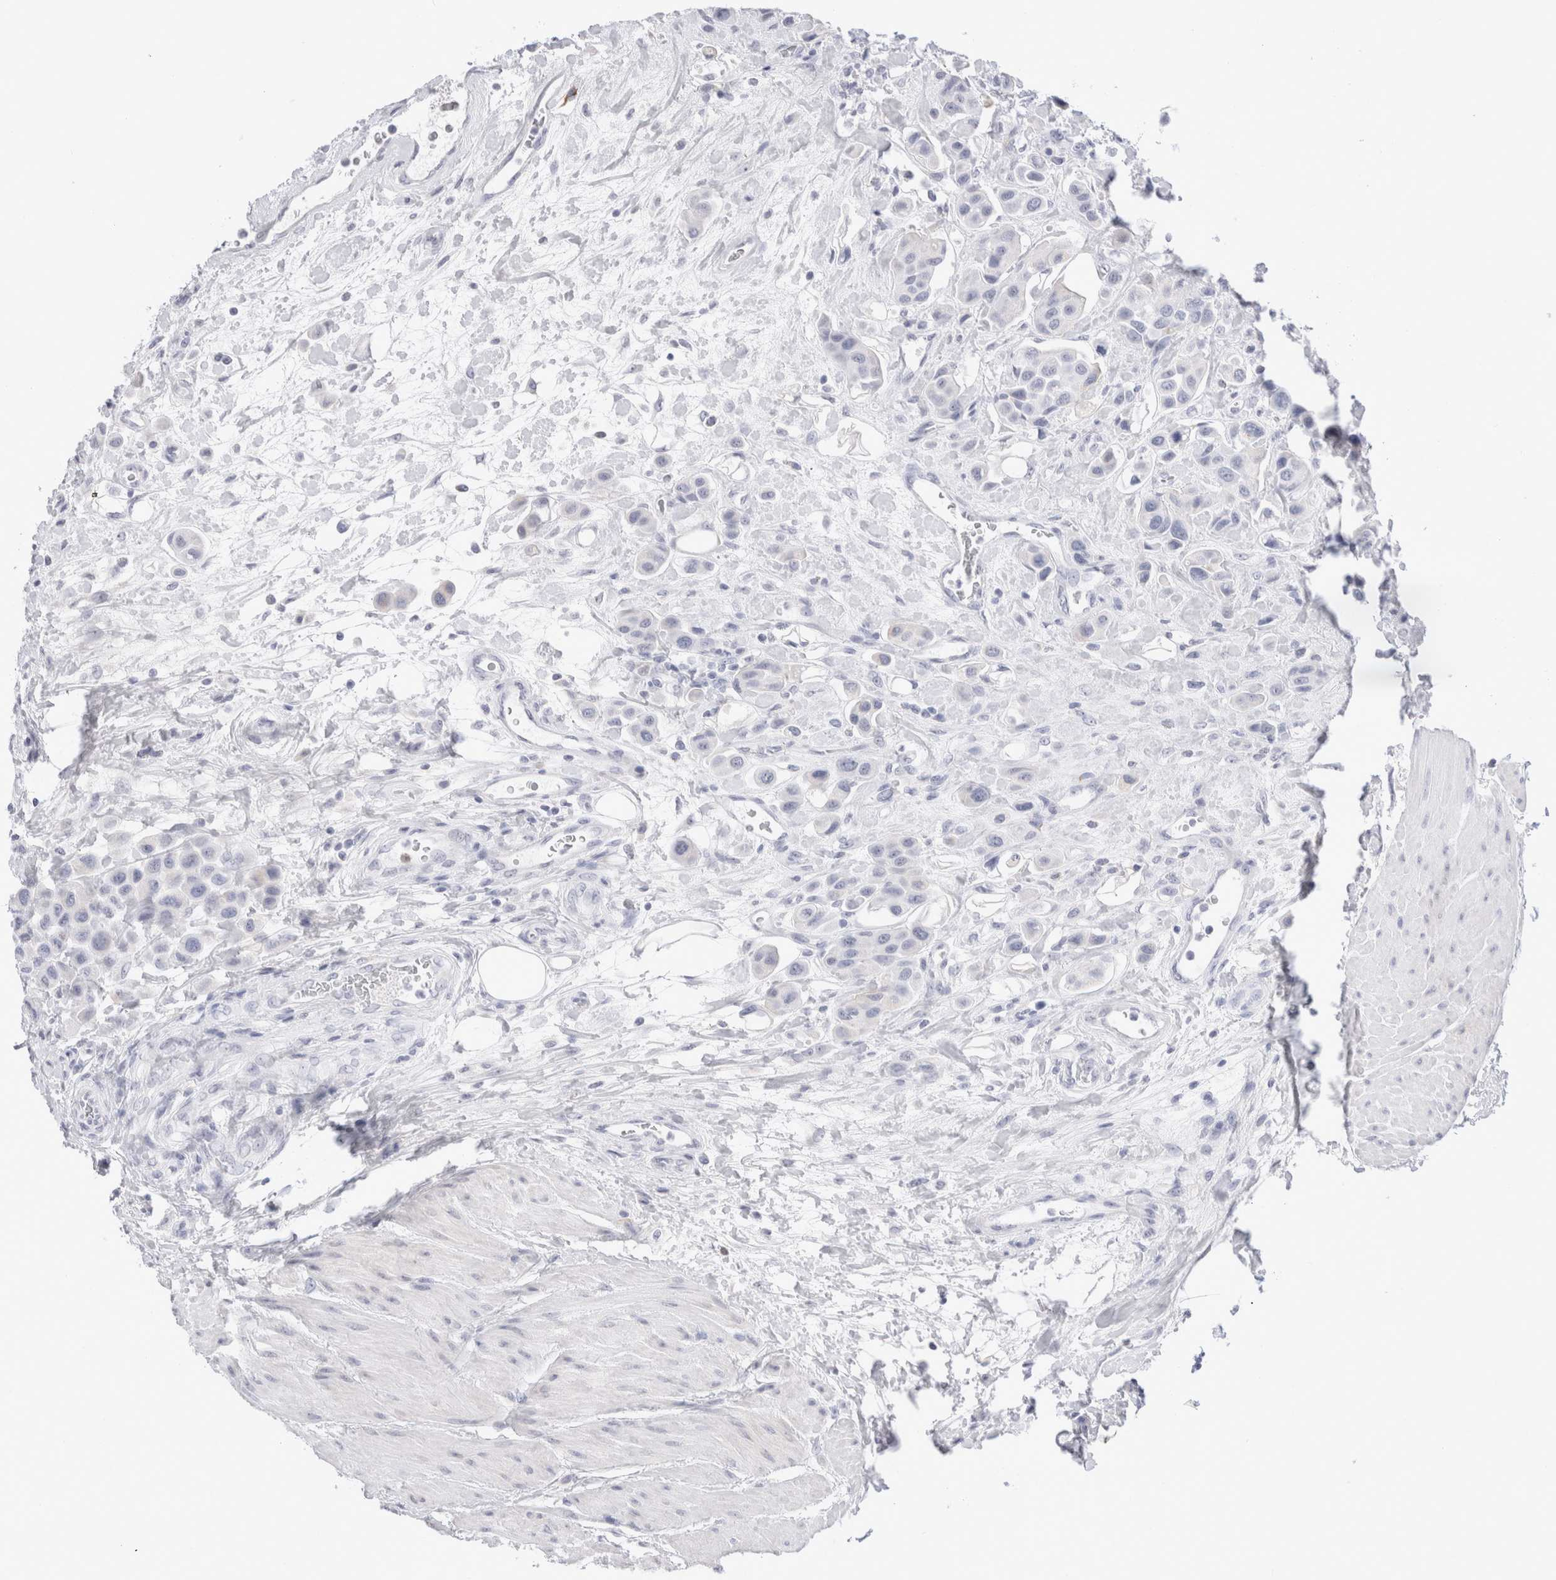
{"staining": {"intensity": "negative", "quantity": "none", "location": "none"}, "tissue": "urothelial cancer", "cell_type": "Tumor cells", "image_type": "cancer", "snomed": [{"axis": "morphology", "description": "Urothelial carcinoma, High grade"}, {"axis": "topography", "description": "Urinary bladder"}], "caption": "Tumor cells show no significant expression in urothelial cancer.", "gene": "MUC15", "patient": {"sex": "male", "age": 50}}